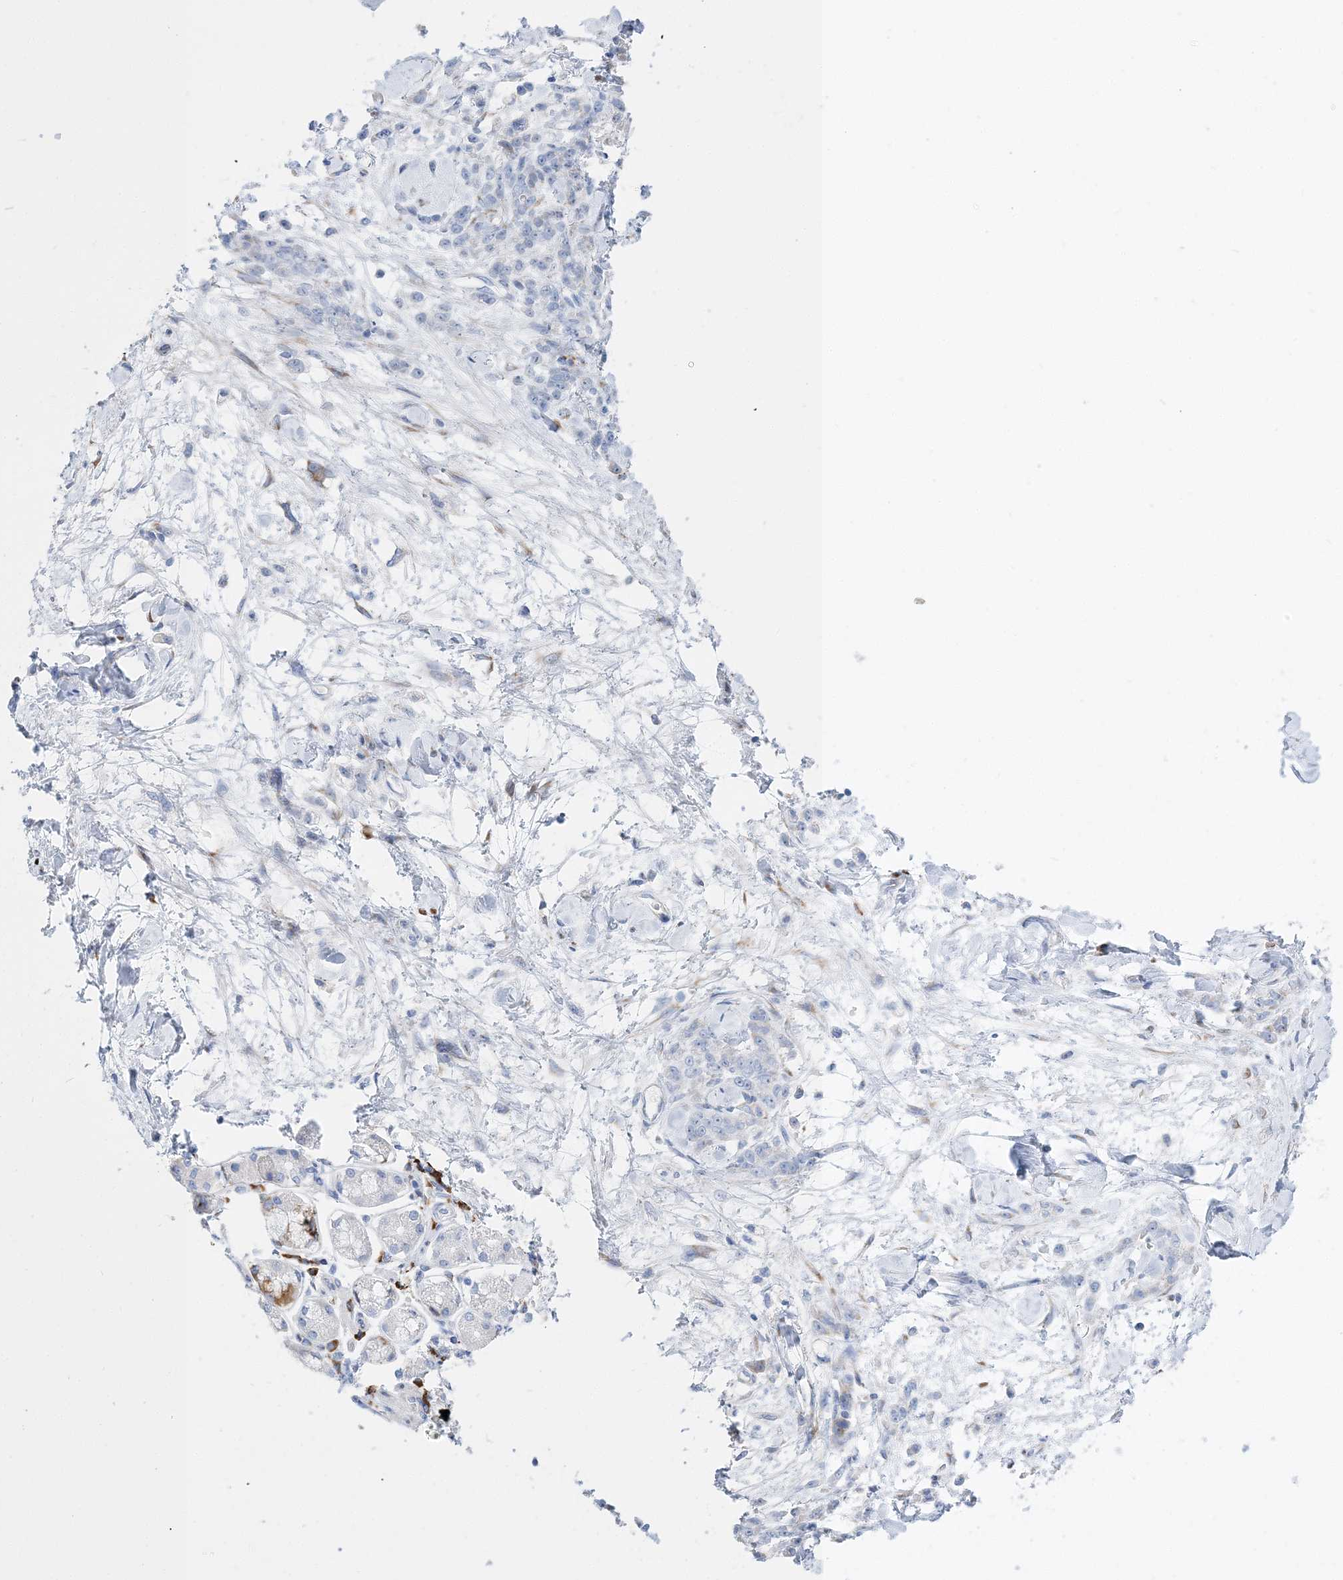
{"staining": {"intensity": "negative", "quantity": "none", "location": "none"}, "tissue": "stomach cancer", "cell_type": "Tumor cells", "image_type": "cancer", "snomed": [{"axis": "morphology", "description": "Normal tissue, NOS"}, {"axis": "morphology", "description": "Adenocarcinoma, NOS"}, {"axis": "topography", "description": "Stomach"}], "caption": "This is a micrograph of IHC staining of stomach cancer, which shows no staining in tumor cells. The staining was performed using DAB to visualize the protein expression in brown, while the nuclei were stained in blue with hematoxylin (Magnification: 20x).", "gene": "TSPYL6", "patient": {"sex": "male", "age": 82}}